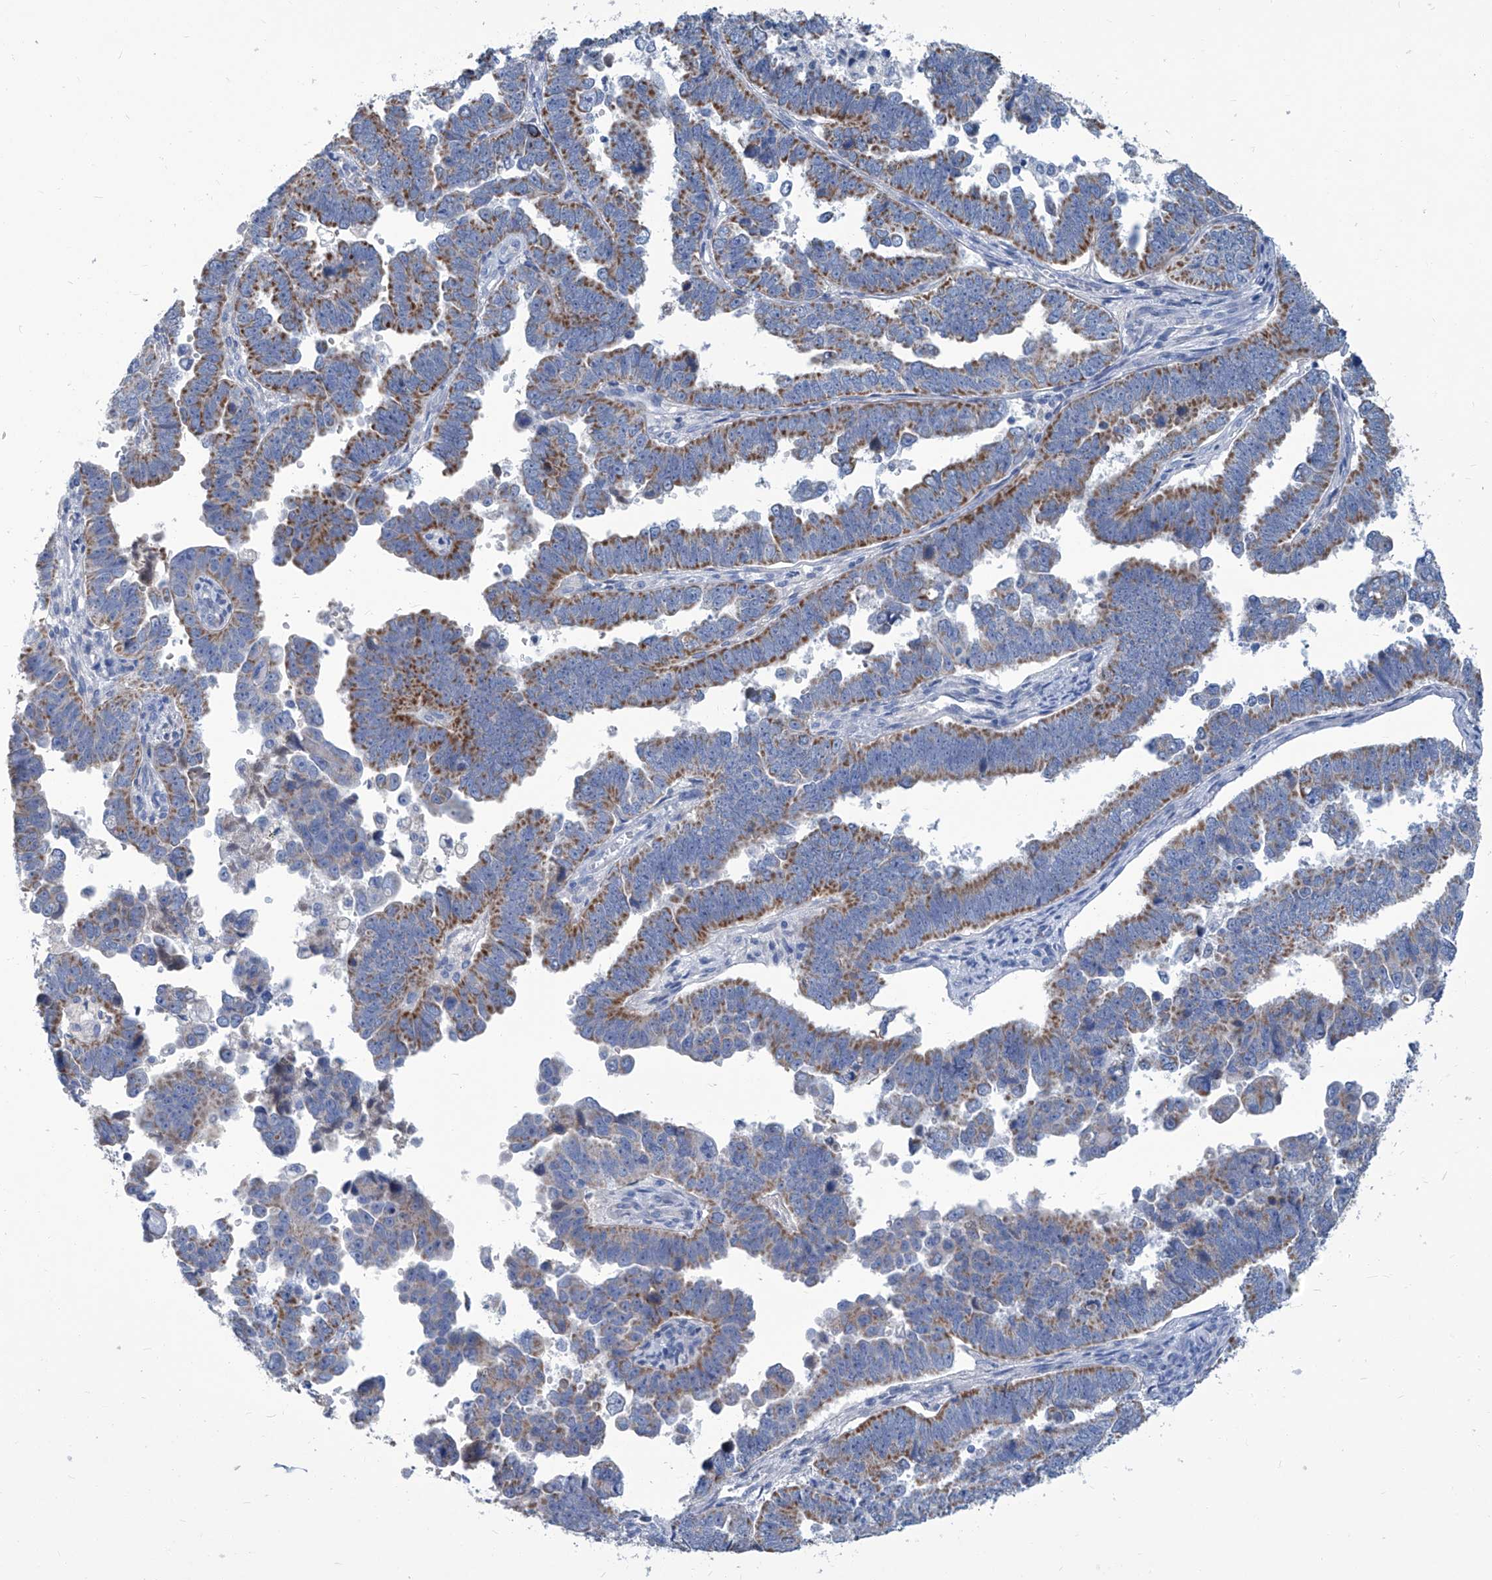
{"staining": {"intensity": "moderate", "quantity": "25%-75%", "location": "cytoplasmic/membranous"}, "tissue": "endometrial cancer", "cell_type": "Tumor cells", "image_type": "cancer", "snomed": [{"axis": "morphology", "description": "Adenocarcinoma, NOS"}, {"axis": "topography", "description": "Endometrium"}], "caption": "Protein staining reveals moderate cytoplasmic/membranous positivity in approximately 25%-75% of tumor cells in endometrial cancer.", "gene": "MTARC1", "patient": {"sex": "female", "age": 75}}